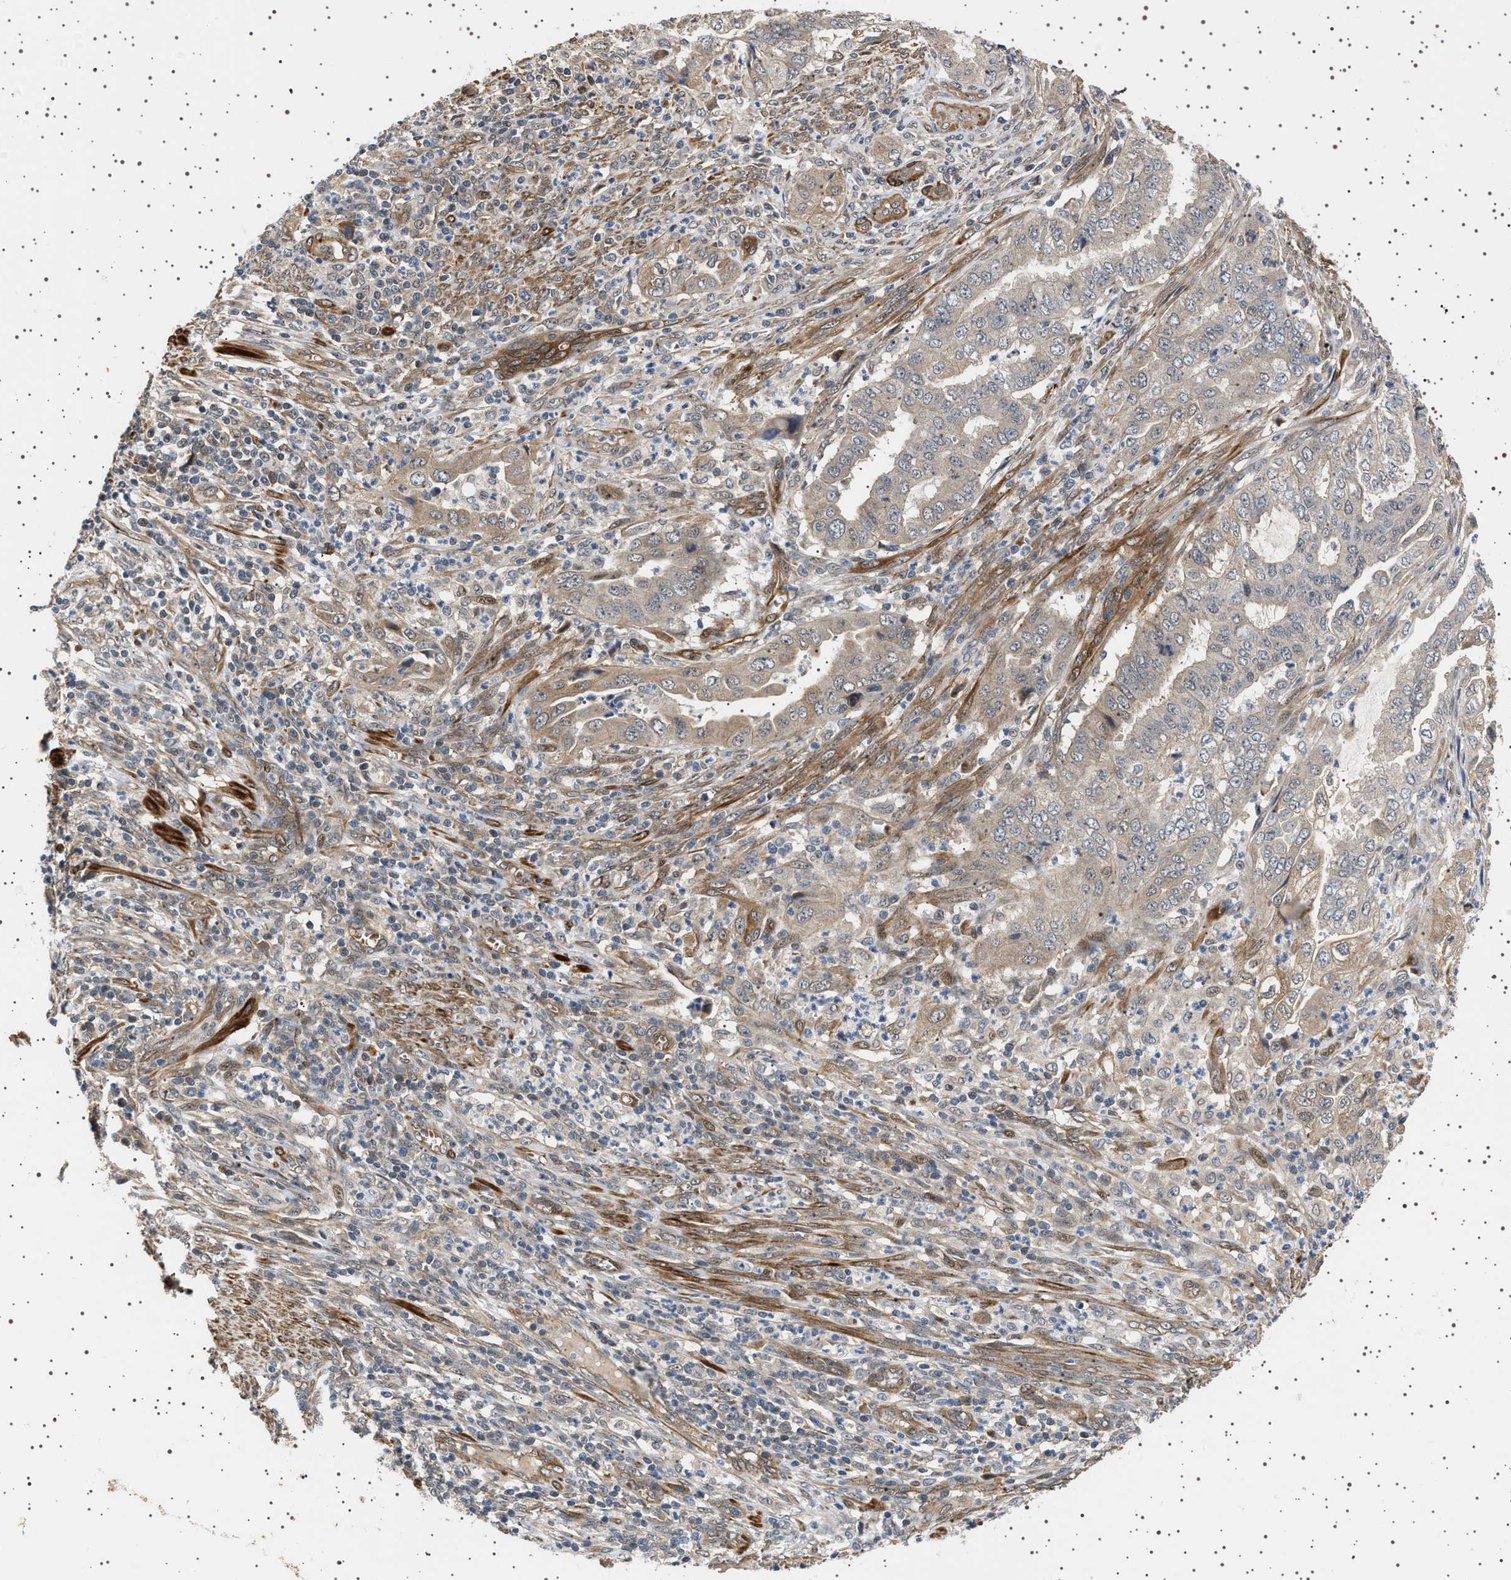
{"staining": {"intensity": "weak", "quantity": "25%-75%", "location": "cytoplasmic/membranous"}, "tissue": "endometrial cancer", "cell_type": "Tumor cells", "image_type": "cancer", "snomed": [{"axis": "morphology", "description": "Adenocarcinoma, NOS"}, {"axis": "topography", "description": "Endometrium"}], "caption": "This micrograph demonstrates endometrial adenocarcinoma stained with immunohistochemistry to label a protein in brown. The cytoplasmic/membranous of tumor cells show weak positivity for the protein. Nuclei are counter-stained blue.", "gene": "BAG3", "patient": {"sex": "female", "age": 51}}